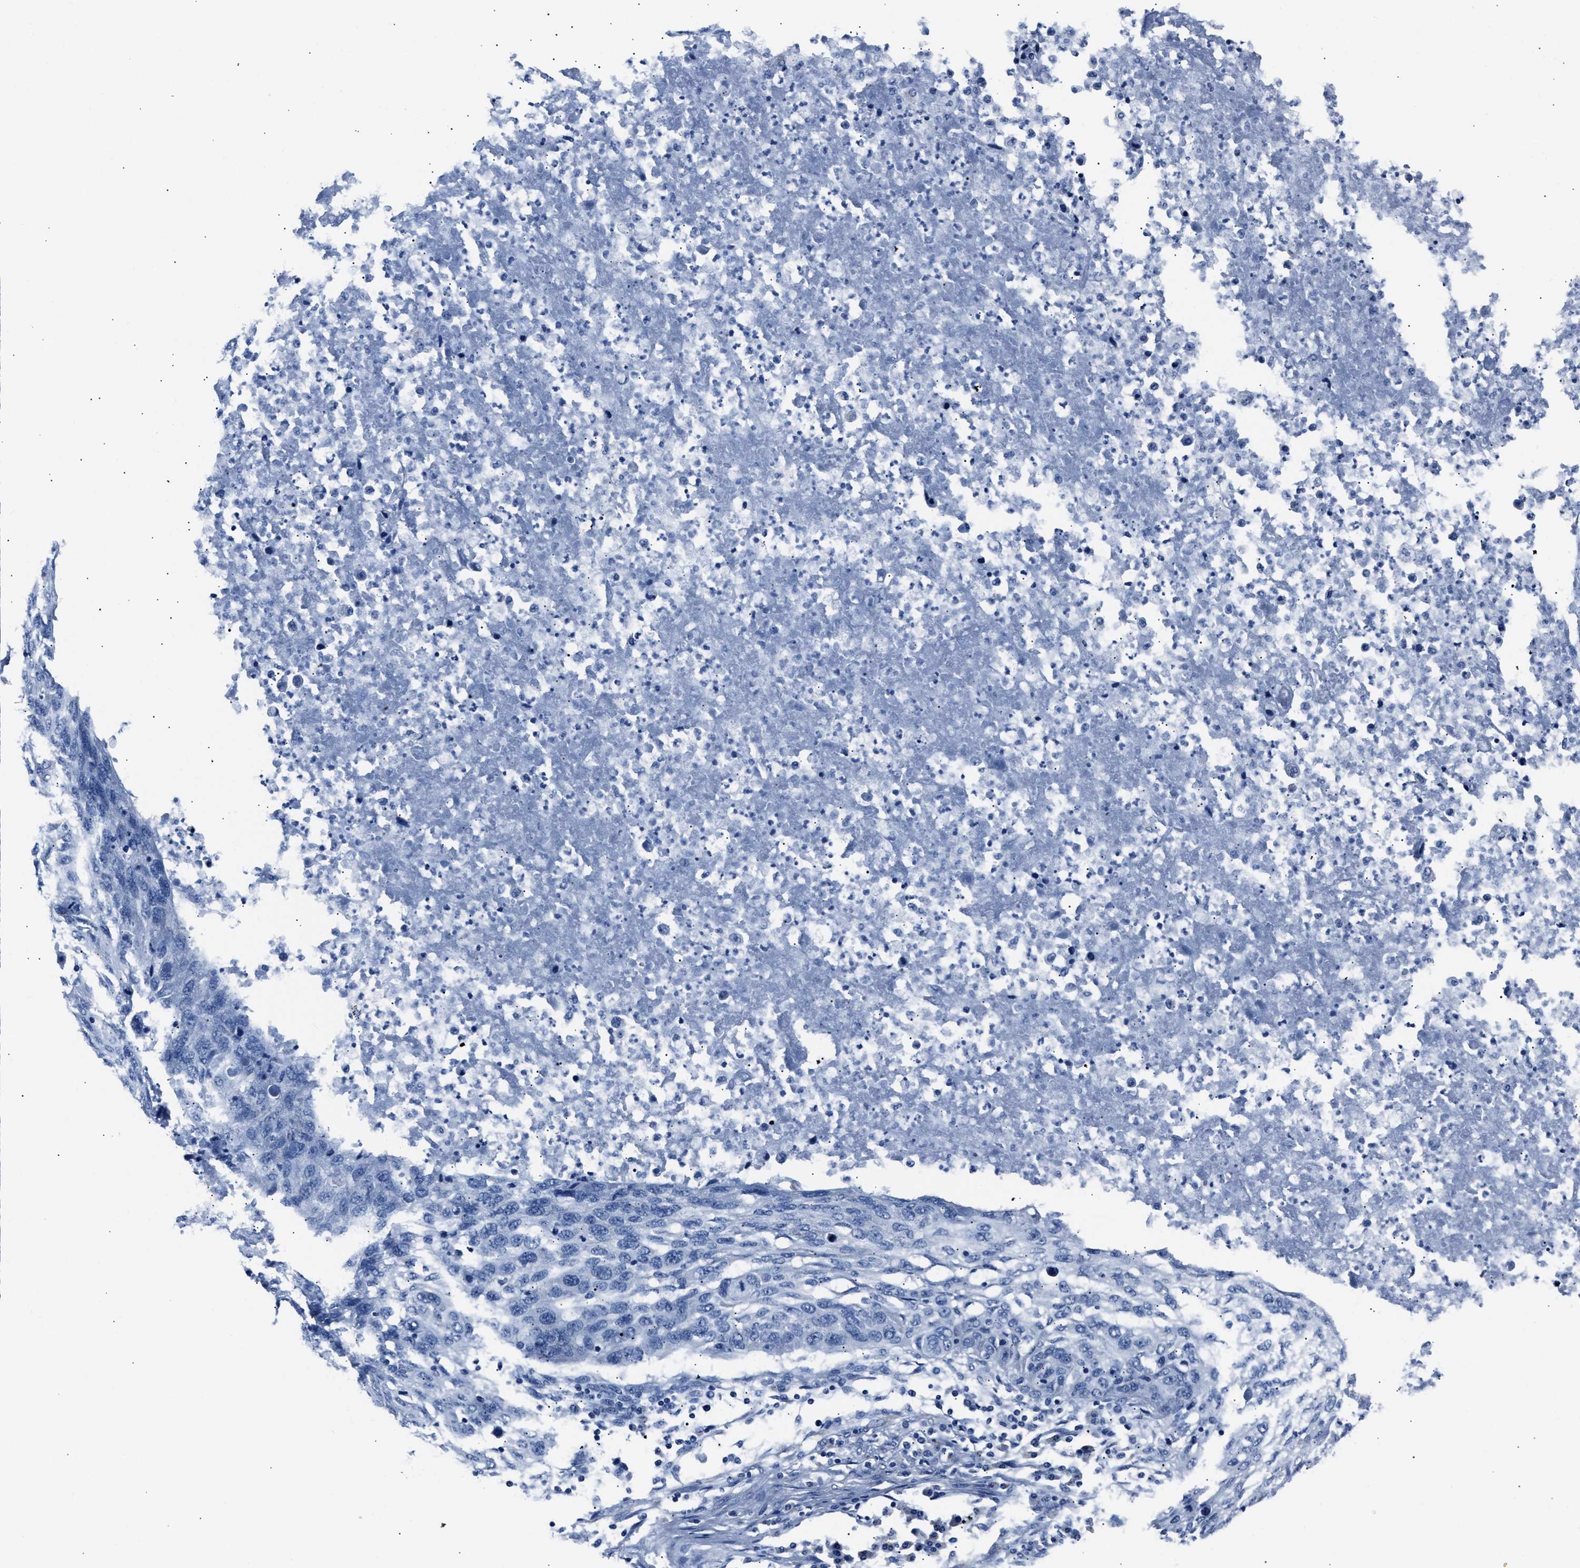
{"staining": {"intensity": "negative", "quantity": "none", "location": "none"}, "tissue": "lung cancer", "cell_type": "Tumor cells", "image_type": "cancer", "snomed": [{"axis": "morphology", "description": "Squamous cell carcinoma, NOS"}, {"axis": "topography", "description": "Lung"}], "caption": "An immunohistochemistry histopathology image of lung cancer (squamous cell carcinoma) is shown. There is no staining in tumor cells of lung cancer (squamous cell carcinoma).", "gene": "AMACR", "patient": {"sex": "female", "age": 63}}